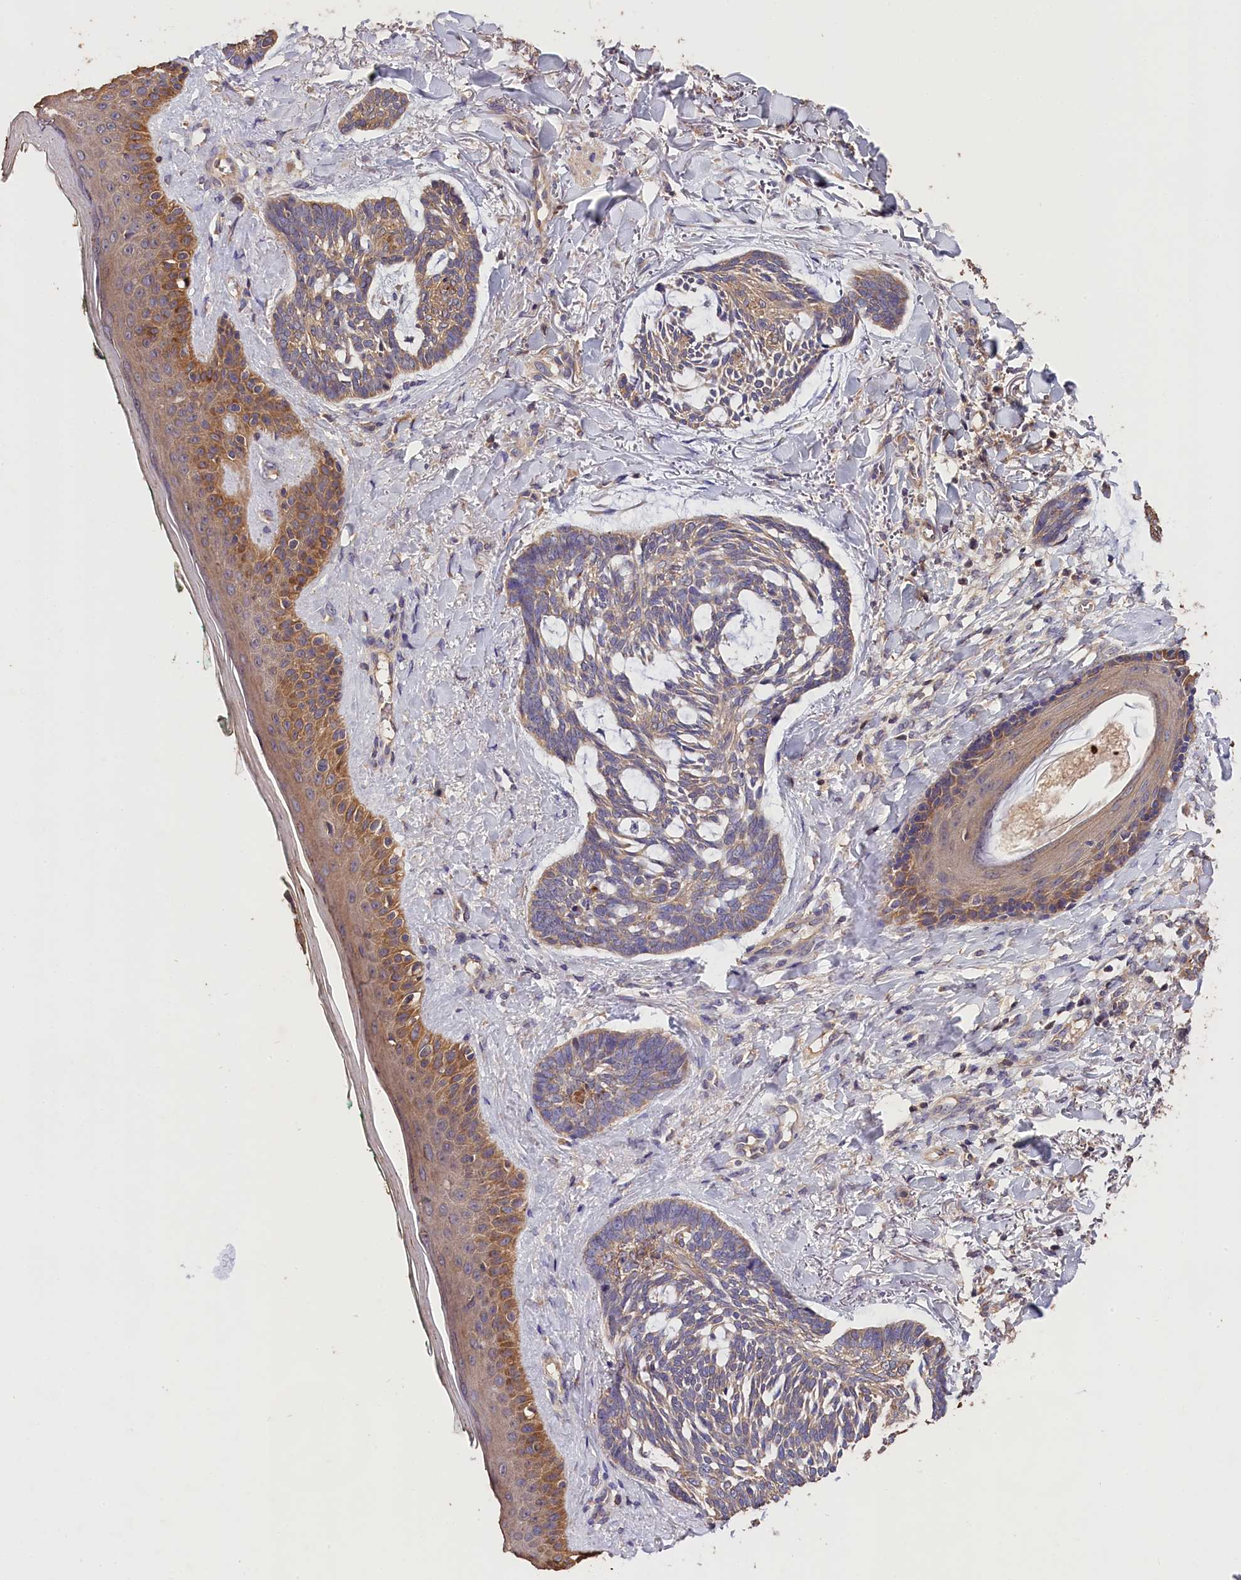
{"staining": {"intensity": "weak", "quantity": ">75%", "location": "cytoplasmic/membranous"}, "tissue": "skin cancer", "cell_type": "Tumor cells", "image_type": "cancer", "snomed": [{"axis": "morphology", "description": "Basal cell carcinoma"}, {"axis": "topography", "description": "Skin"}], "caption": "Immunohistochemical staining of basal cell carcinoma (skin) shows weak cytoplasmic/membranous protein expression in approximately >75% of tumor cells.", "gene": "OAS3", "patient": {"sex": "male", "age": 43}}